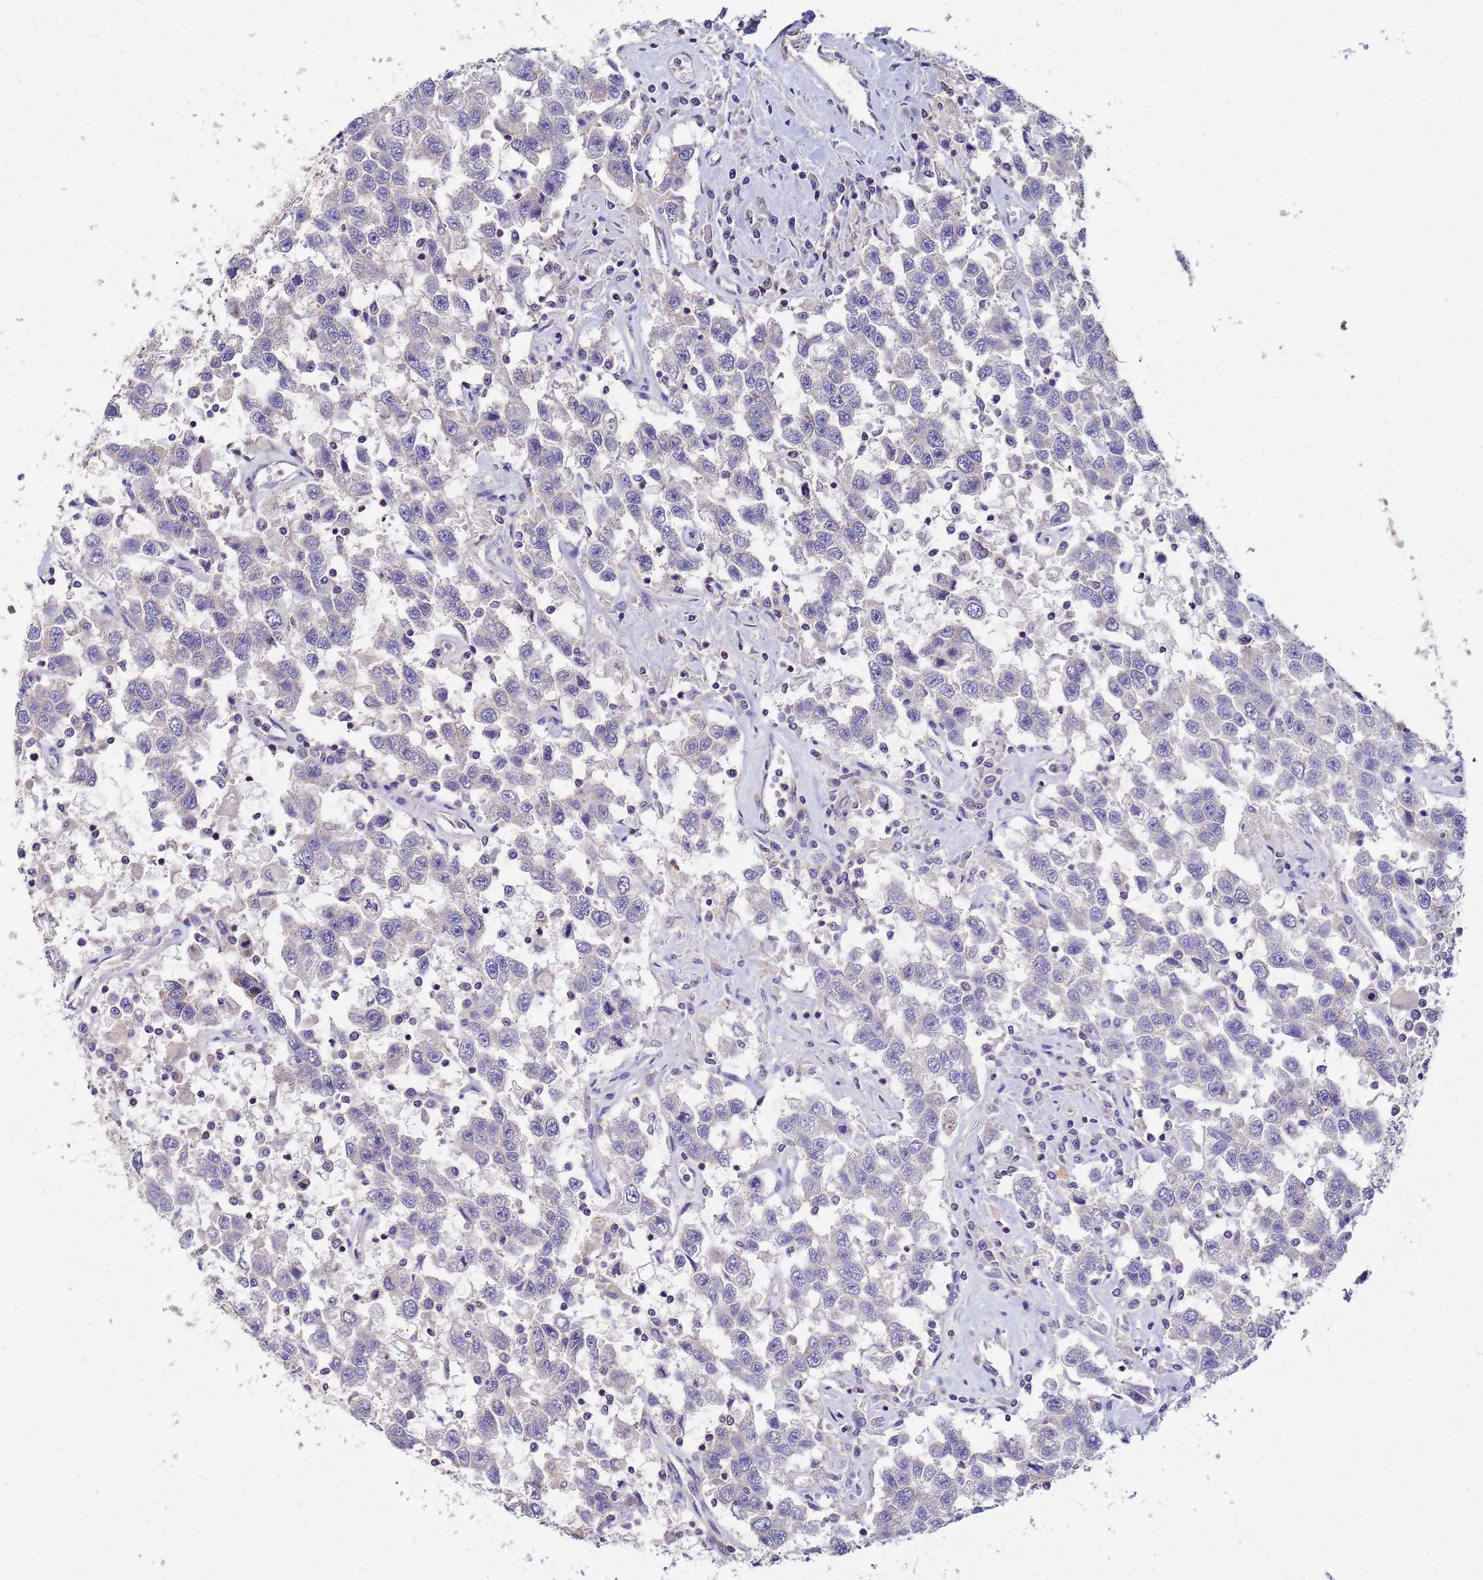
{"staining": {"intensity": "negative", "quantity": "none", "location": "none"}, "tissue": "testis cancer", "cell_type": "Tumor cells", "image_type": "cancer", "snomed": [{"axis": "morphology", "description": "Seminoma, NOS"}, {"axis": "topography", "description": "Testis"}], "caption": "Immunohistochemical staining of human testis seminoma displays no significant expression in tumor cells.", "gene": "CDC34", "patient": {"sex": "male", "age": 41}}